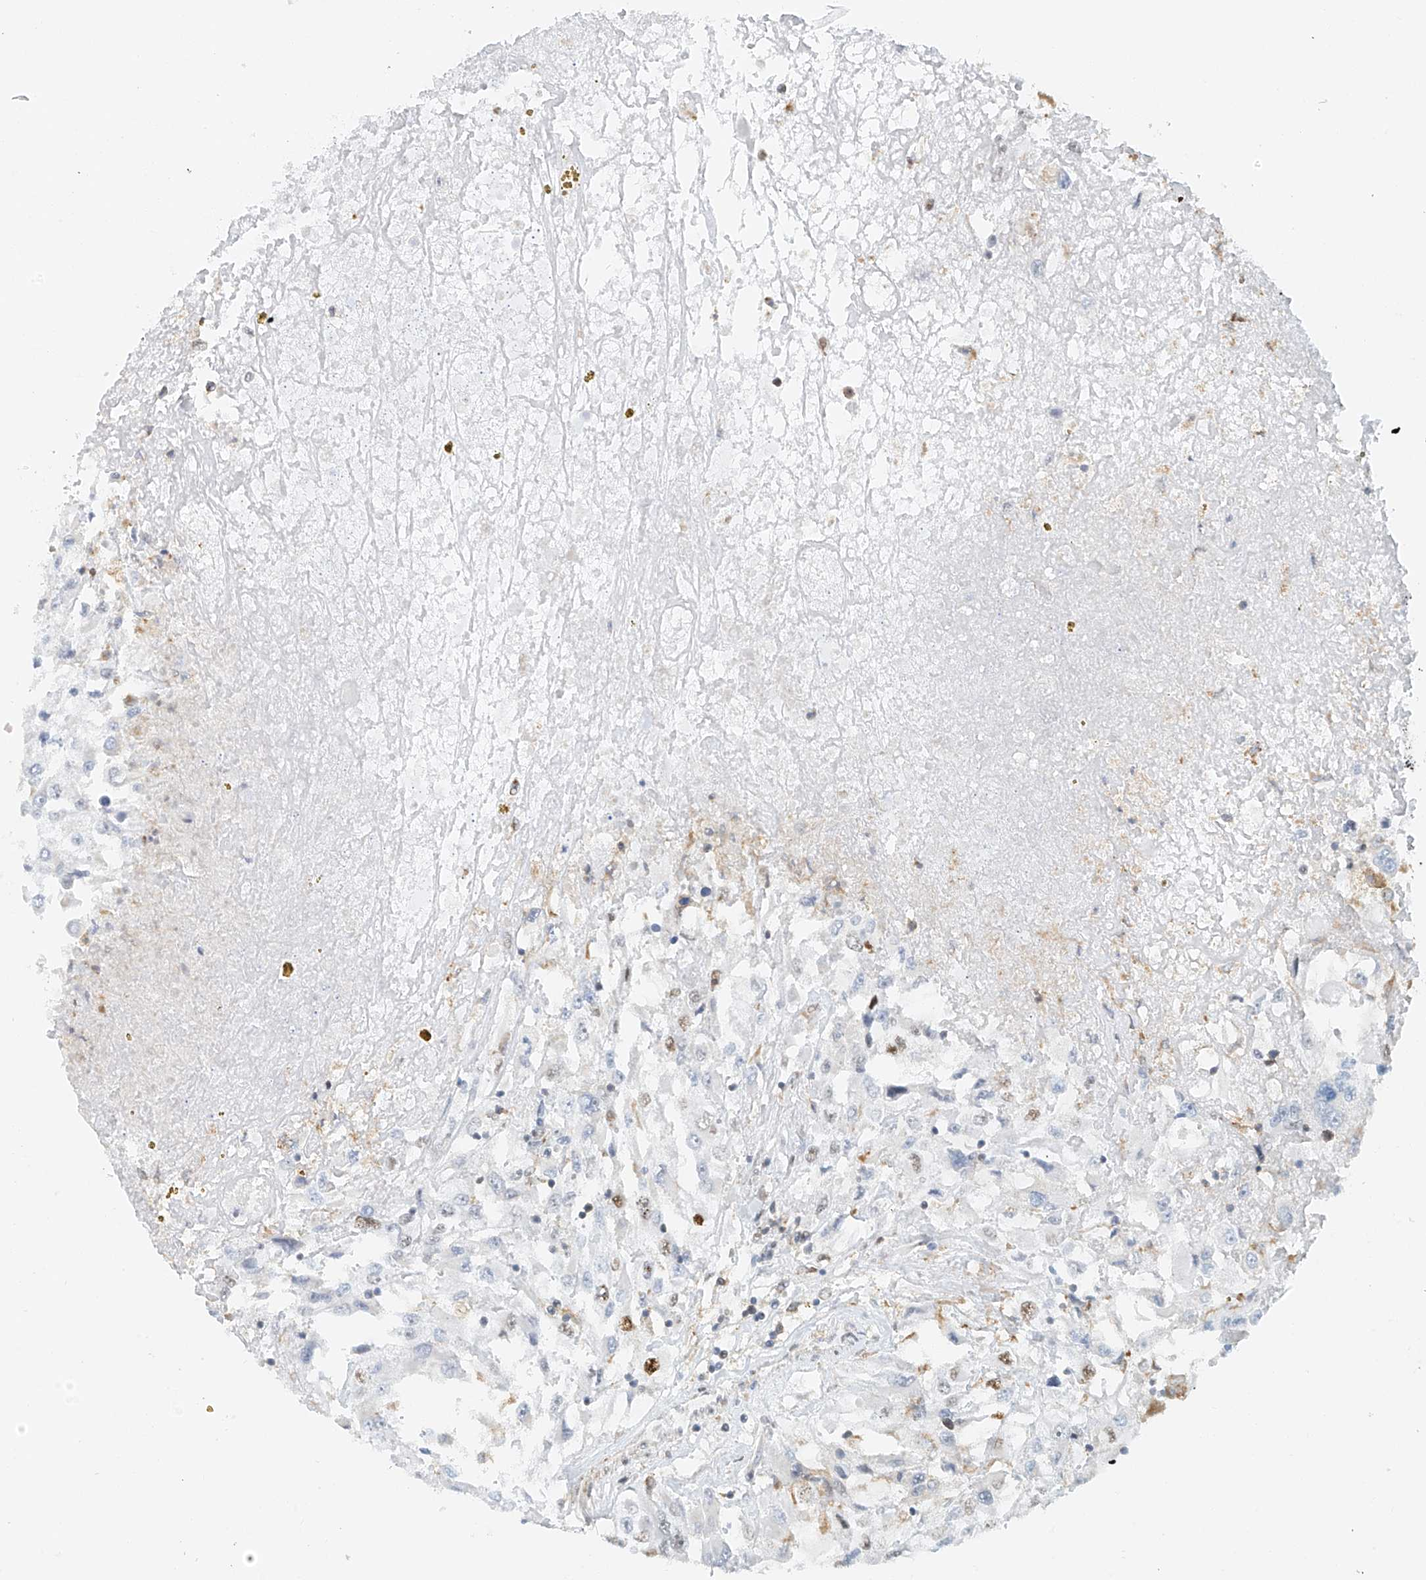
{"staining": {"intensity": "moderate", "quantity": "<25%", "location": "nuclear"}, "tissue": "renal cancer", "cell_type": "Tumor cells", "image_type": "cancer", "snomed": [{"axis": "morphology", "description": "Adenocarcinoma, NOS"}, {"axis": "topography", "description": "Kidney"}], "caption": "IHC (DAB) staining of renal cancer reveals moderate nuclear protein expression in about <25% of tumor cells.", "gene": "ZNF514", "patient": {"sex": "female", "age": 52}}